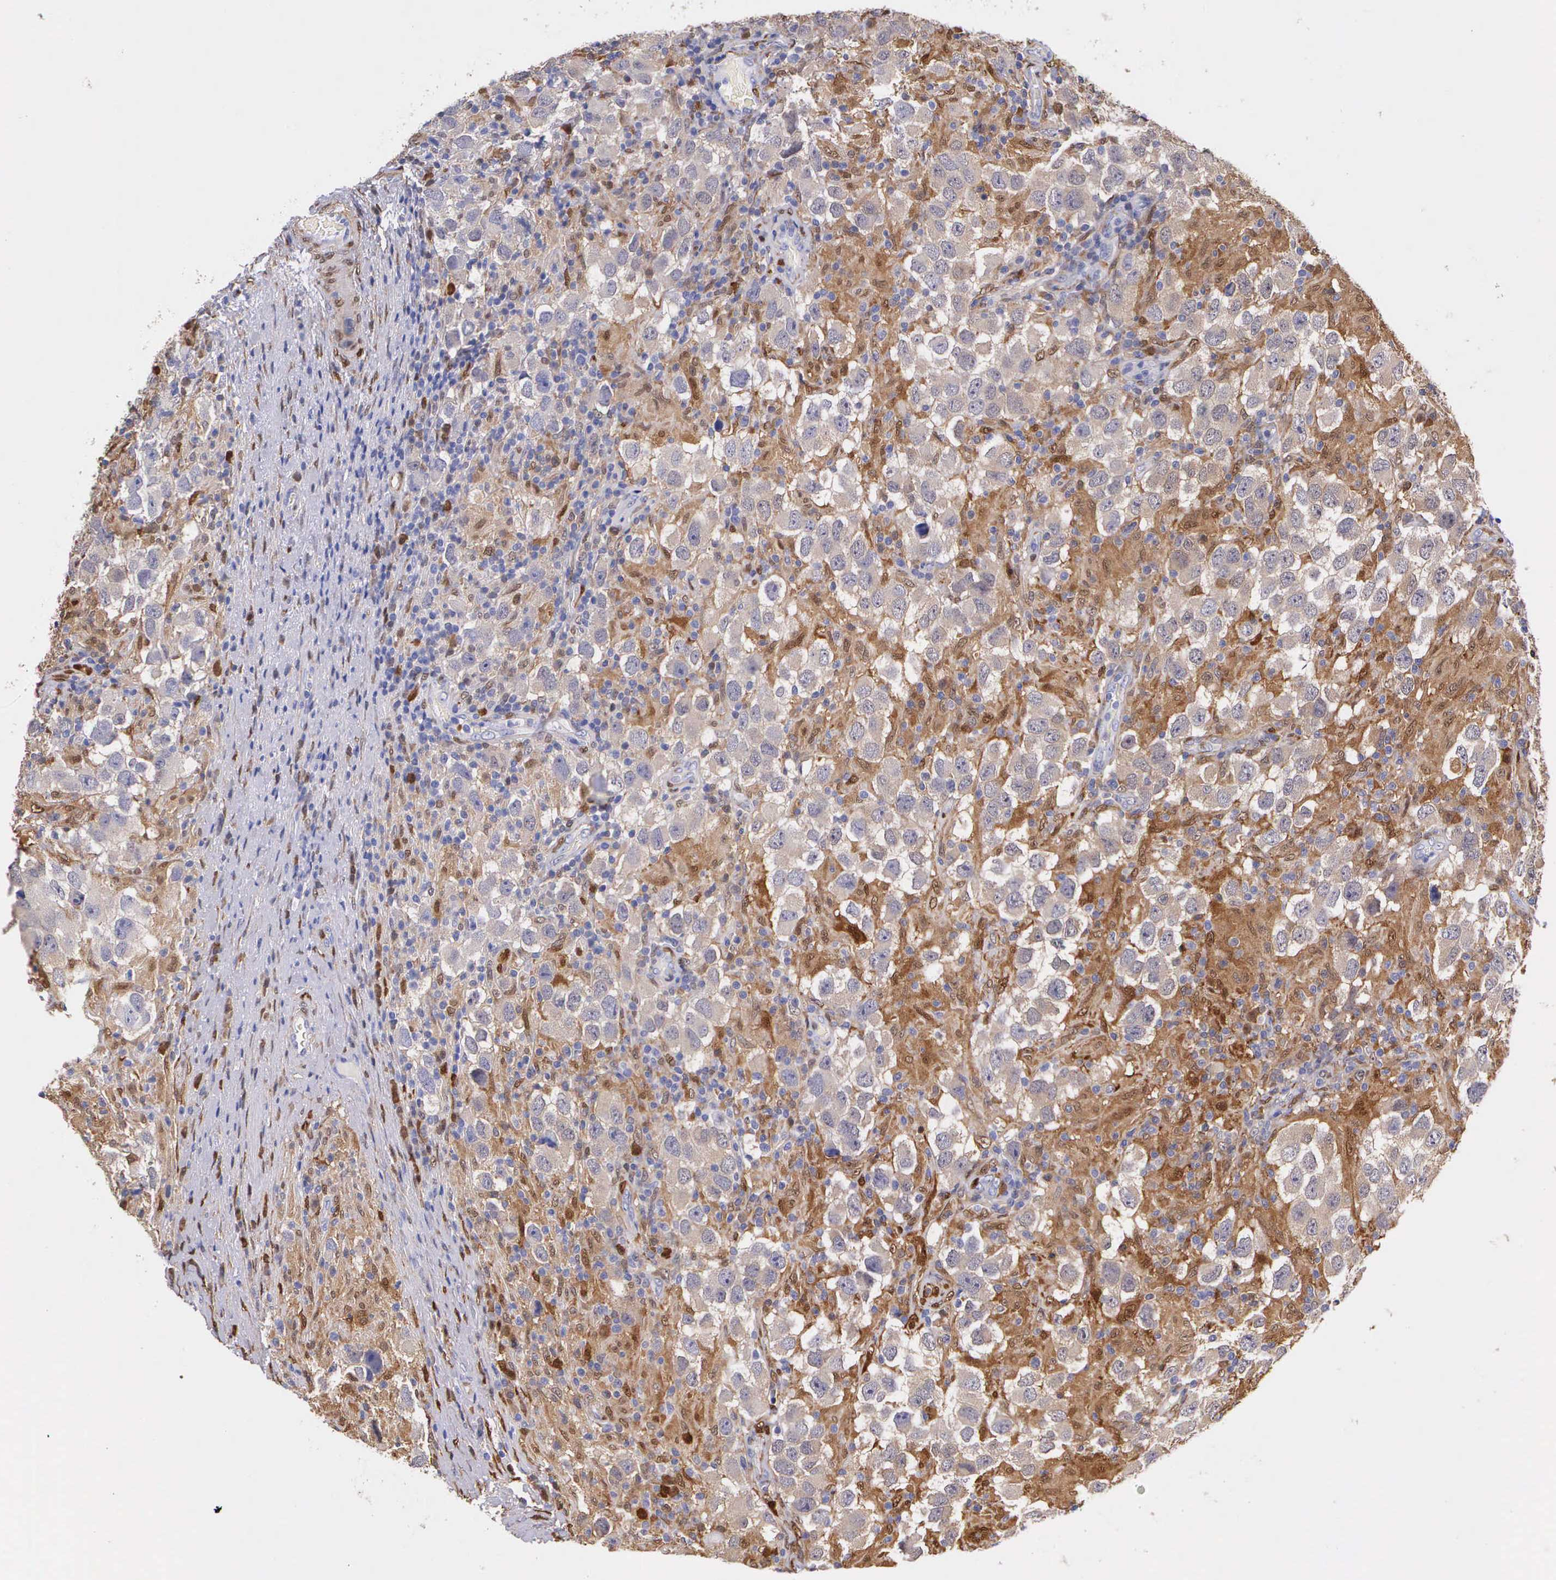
{"staining": {"intensity": "negative", "quantity": "none", "location": "none"}, "tissue": "testis cancer", "cell_type": "Tumor cells", "image_type": "cancer", "snomed": [{"axis": "morphology", "description": "Carcinoma, Embryonal, NOS"}, {"axis": "topography", "description": "Testis"}], "caption": "IHC photomicrograph of neoplastic tissue: human testis cancer (embryonal carcinoma) stained with DAB reveals no significant protein expression in tumor cells.", "gene": "LGALS1", "patient": {"sex": "male", "age": 21}}